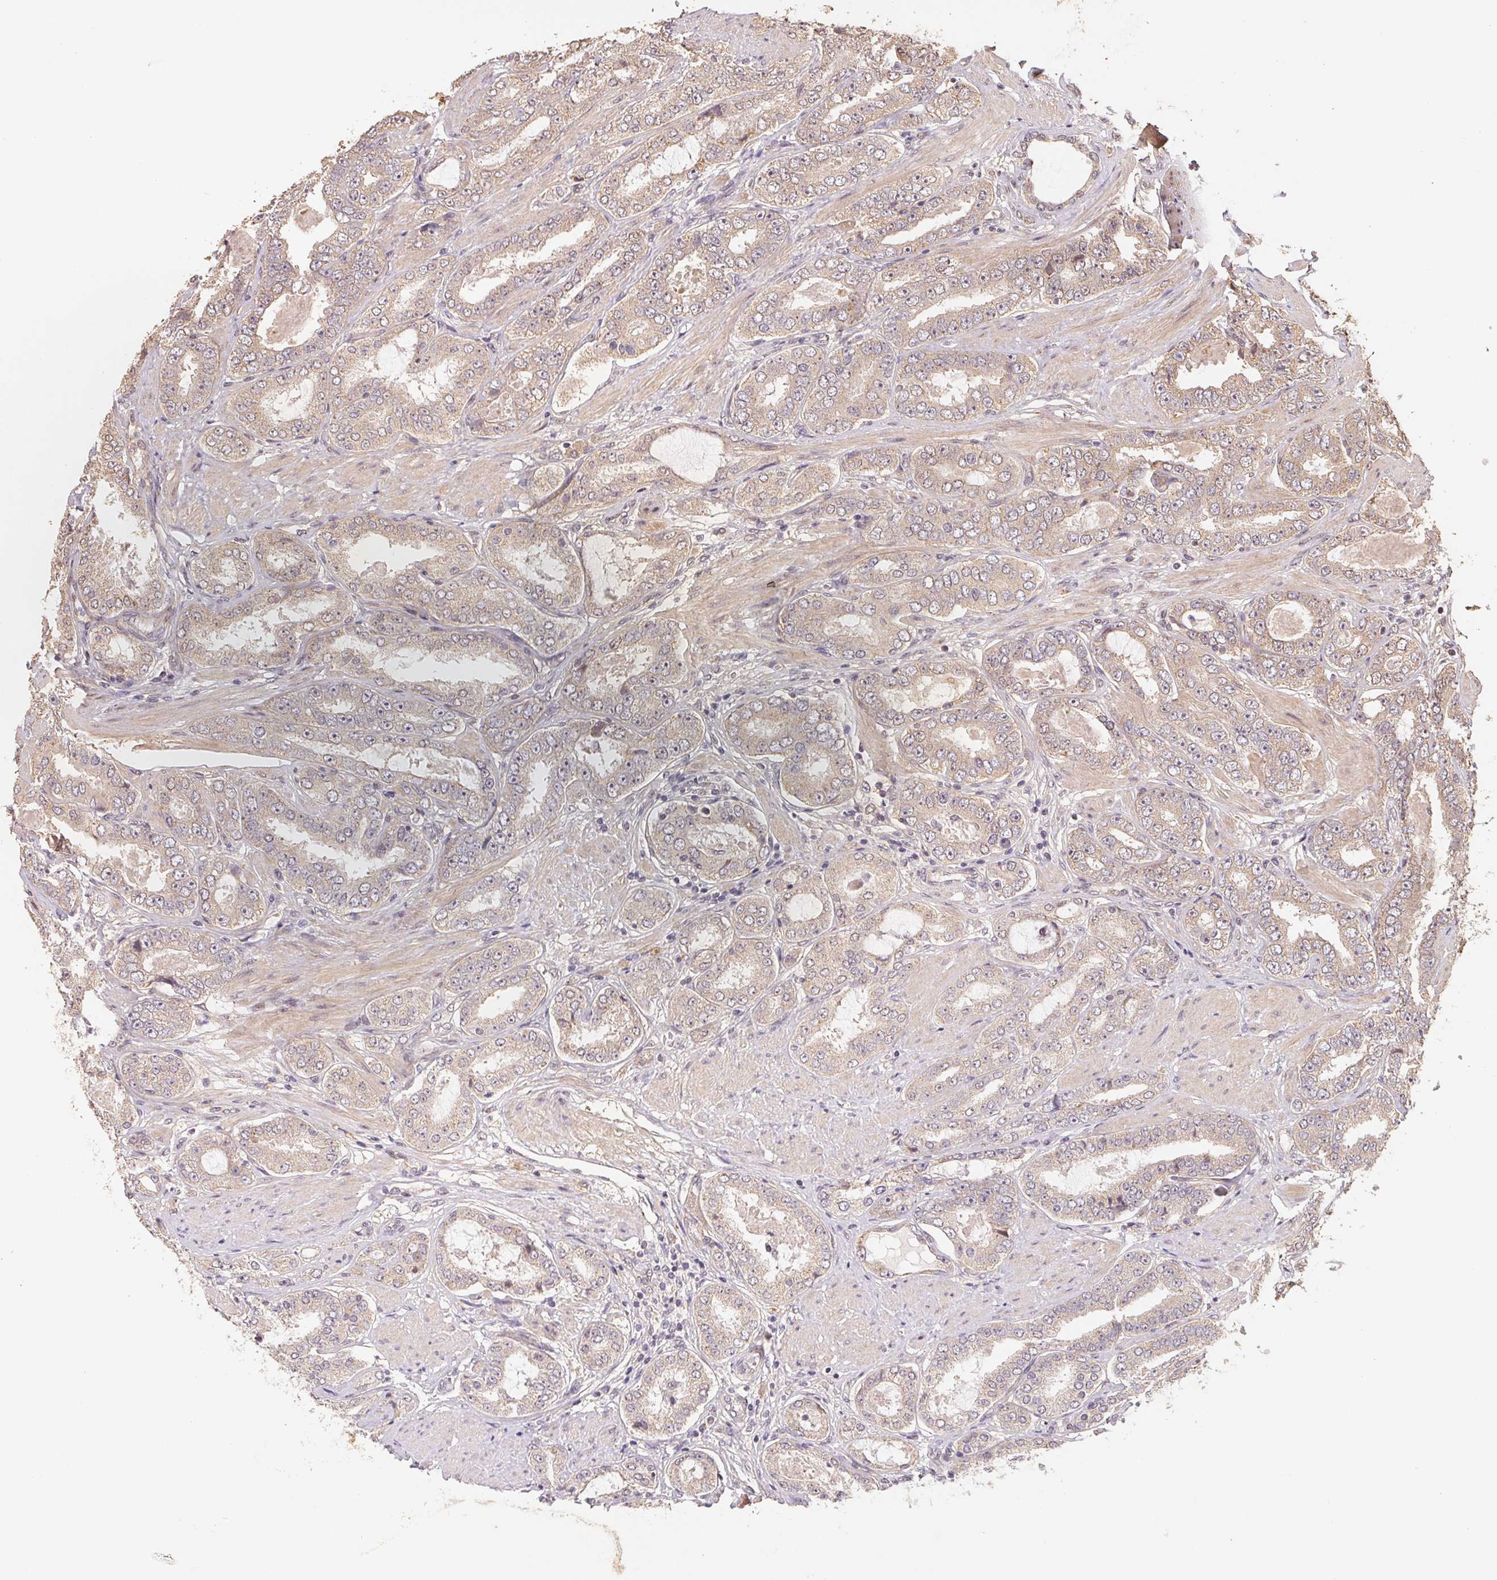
{"staining": {"intensity": "weak", "quantity": "25%-75%", "location": "cytoplasmic/membranous"}, "tissue": "prostate cancer", "cell_type": "Tumor cells", "image_type": "cancer", "snomed": [{"axis": "morphology", "description": "Adenocarcinoma, High grade"}, {"axis": "topography", "description": "Prostate"}], "caption": "DAB (3,3'-diaminobenzidine) immunohistochemical staining of prostate cancer reveals weak cytoplasmic/membranous protein expression in approximately 25%-75% of tumor cells.", "gene": "TMEM222", "patient": {"sex": "male", "age": 63}}